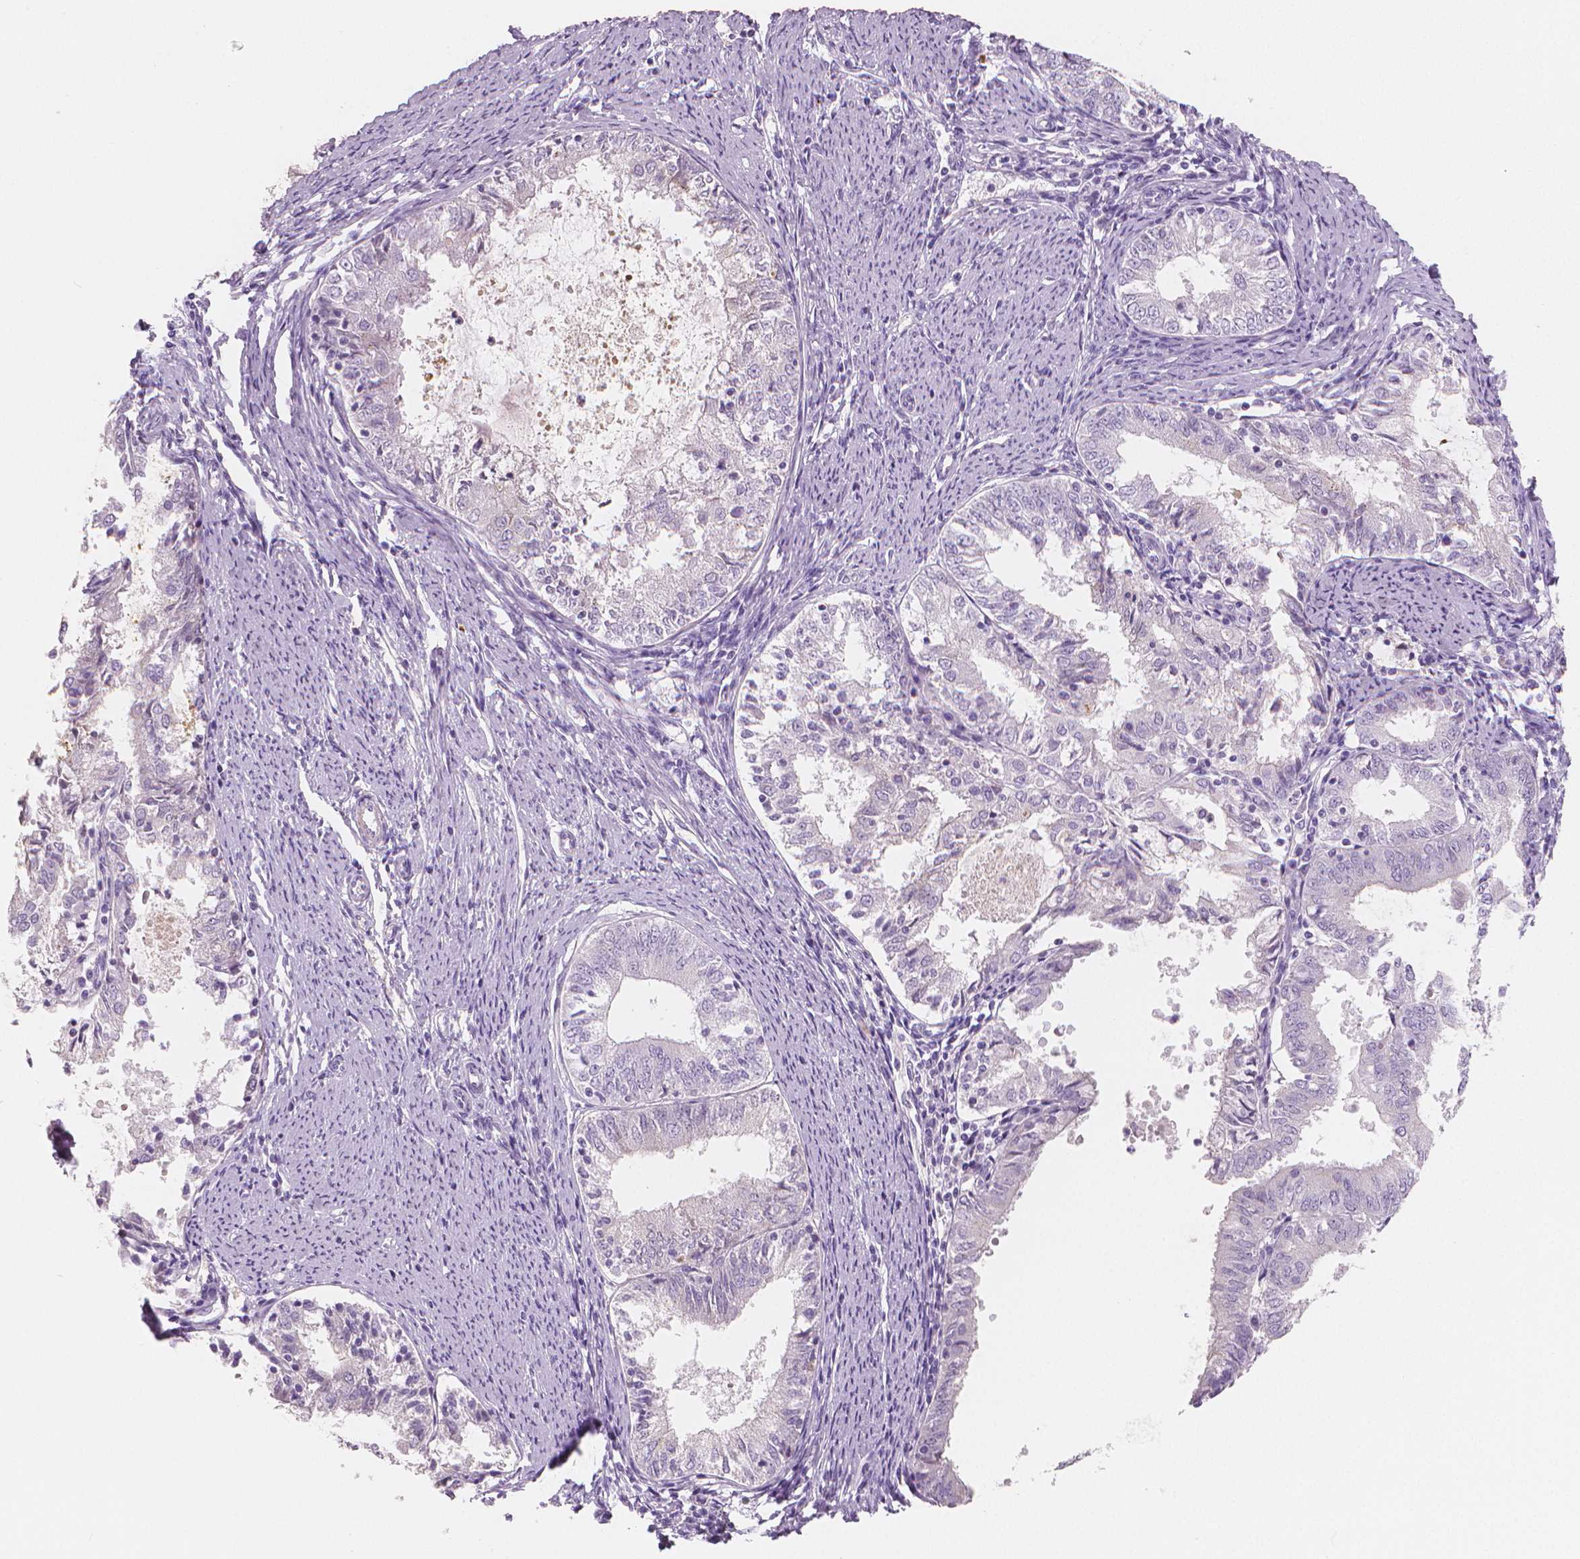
{"staining": {"intensity": "negative", "quantity": "none", "location": "none"}, "tissue": "endometrial cancer", "cell_type": "Tumor cells", "image_type": "cancer", "snomed": [{"axis": "morphology", "description": "Adenocarcinoma, NOS"}, {"axis": "topography", "description": "Endometrium"}], "caption": "High power microscopy histopathology image of an immunohistochemistry photomicrograph of endometrial cancer (adenocarcinoma), revealing no significant staining in tumor cells.", "gene": "APOA4", "patient": {"sex": "female", "age": 57}}